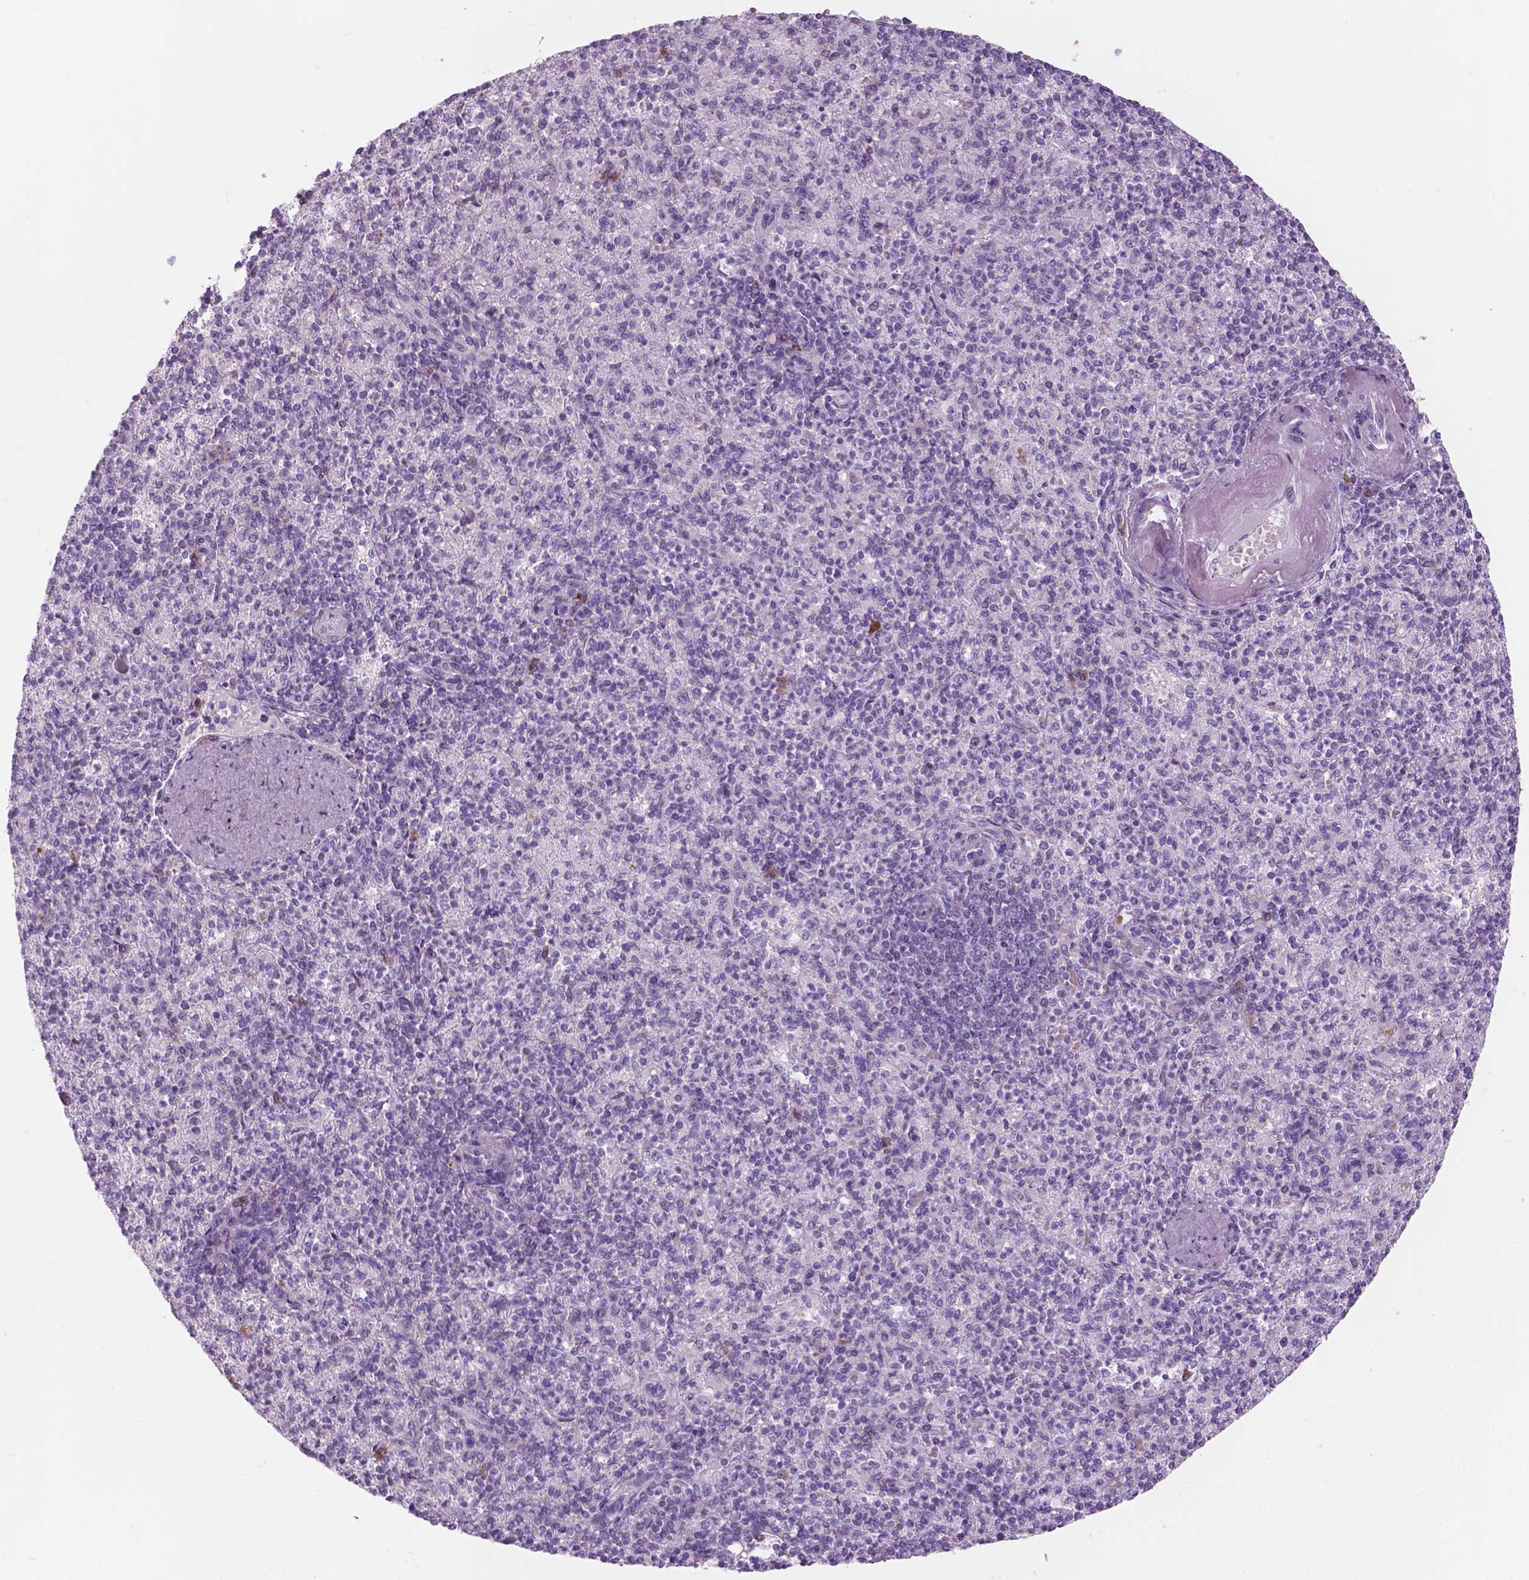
{"staining": {"intensity": "negative", "quantity": "none", "location": "none"}, "tissue": "spleen", "cell_type": "Cells in red pulp", "image_type": "normal", "snomed": [{"axis": "morphology", "description": "Normal tissue, NOS"}, {"axis": "topography", "description": "Spleen"}], "caption": "This image is of normal spleen stained with immunohistochemistry to label a protein in brown with the nuclei are counter-stained blue. There is no positivity in cells in red pulp.", "gene": "ZNF853", "patient": {"sex": "female", "age": 74}}